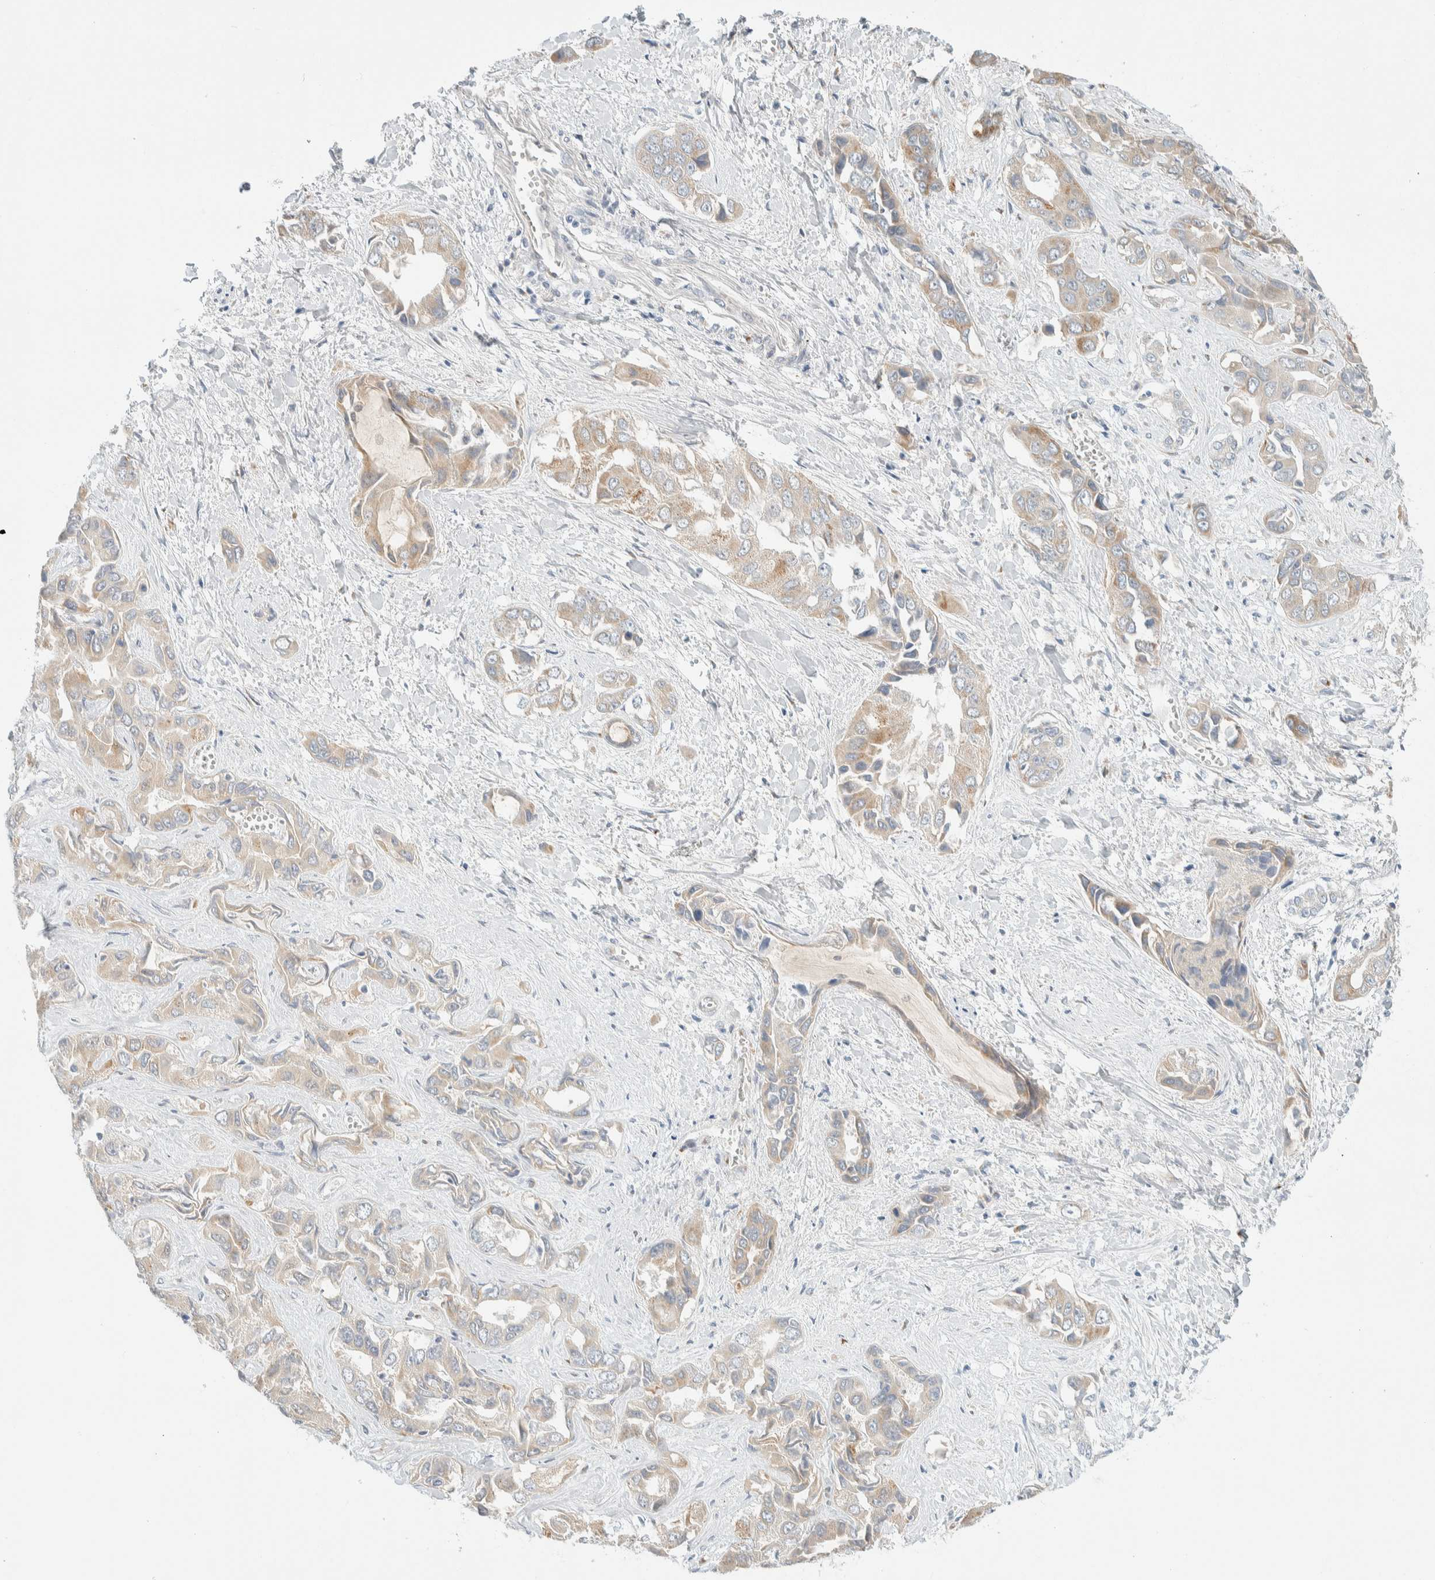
{"staining": {"intensity": "weak", "quantity": "<25%", "location": "cytoplasmic/membranous"}, "tissue": "liver cancer", "cell_type": "Tumor cells", "image_type": "cancer", "snomed": [{"axis": "morphology", "description": "Cholangiocarcinoma"}, {"axis": "topography", "description": "Liver"}], "caption": "Liver cholangiocarcinoma stained for a protein using immunohistochemistry displays no staining tumor cells.", "gene": "TMEM184B", "patient": {"sex": "female", "age": 52}}